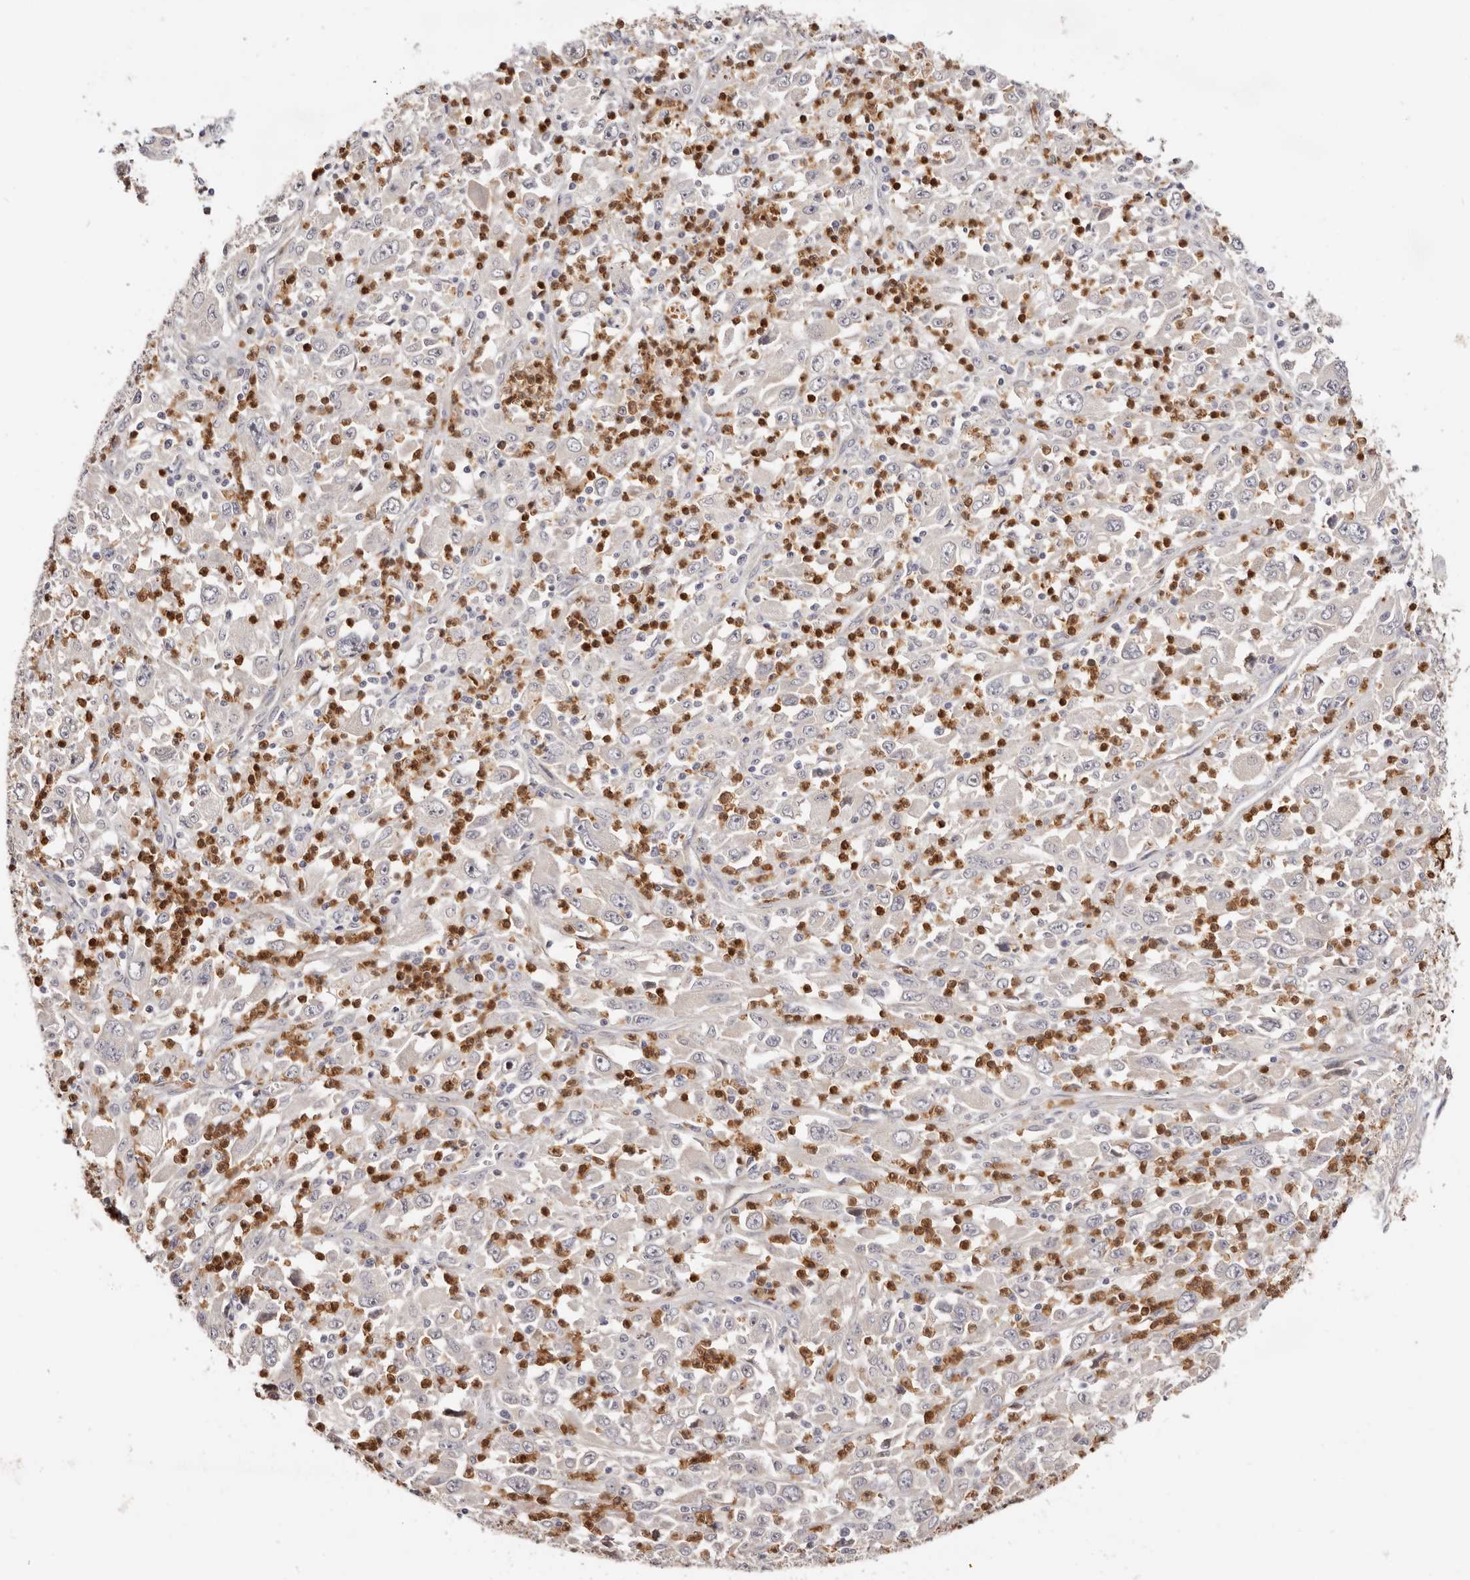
{"staining": {"intensity": "negative", "quantity": "none", "location": "none"}, "tissue": "melanoma", "cell_type": "Tumor cells", "image_type": "cancer", "snomed": [{"axis": "morphology", "description": "Malignant melanoma, Metastatic site"}, {"axis": "topography", "description": "Skin"}], "caption": "This is an IHC histopathology image of human malignant melanoma (metastatic site). There is no expression in tumor cells.", "gene": "BCL2L15", "patient": {"sex": "female", "age": 56}}